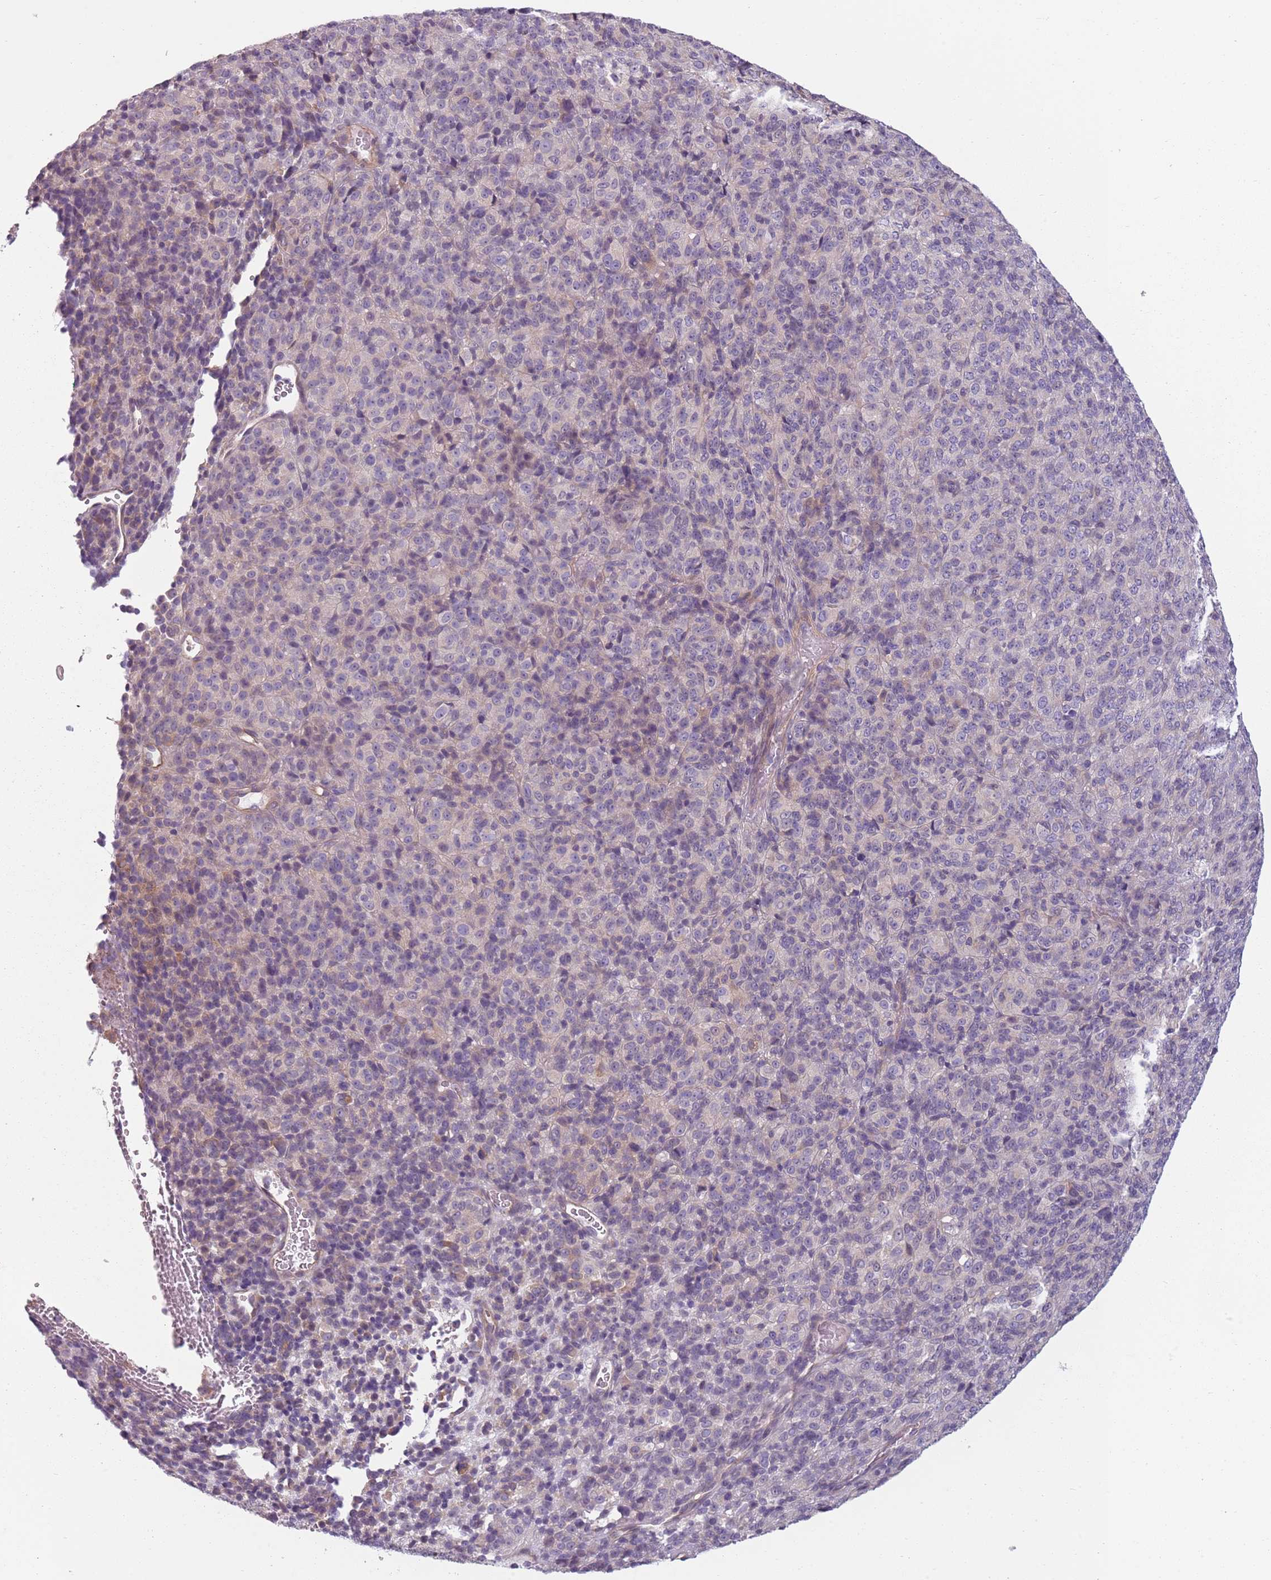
{"staining": {"intensity": "negative", "quantity": "none", "location": "none"}, "tissue": "melanoma", "cell_type": "Tumor cells", "image_type": "cancer", "snomed": [{"axis": "morphology", "description": "Malignant melanoma, Metastatic site"}, {"axis": "topography", "description": "Brain"}], "caption": "Micrograph shows no protein staining in tumor cells of malignant melanoma (metastatic site) tissue. (Stains: DAB (3,3'-diaminobenzidine) immunohistochemistry with hematoxylin counter stain, Microscopy: brightfield microscopy at high magnification).", "gene": "TLCD2", "patient": {"sex": "female", "age": 56}}